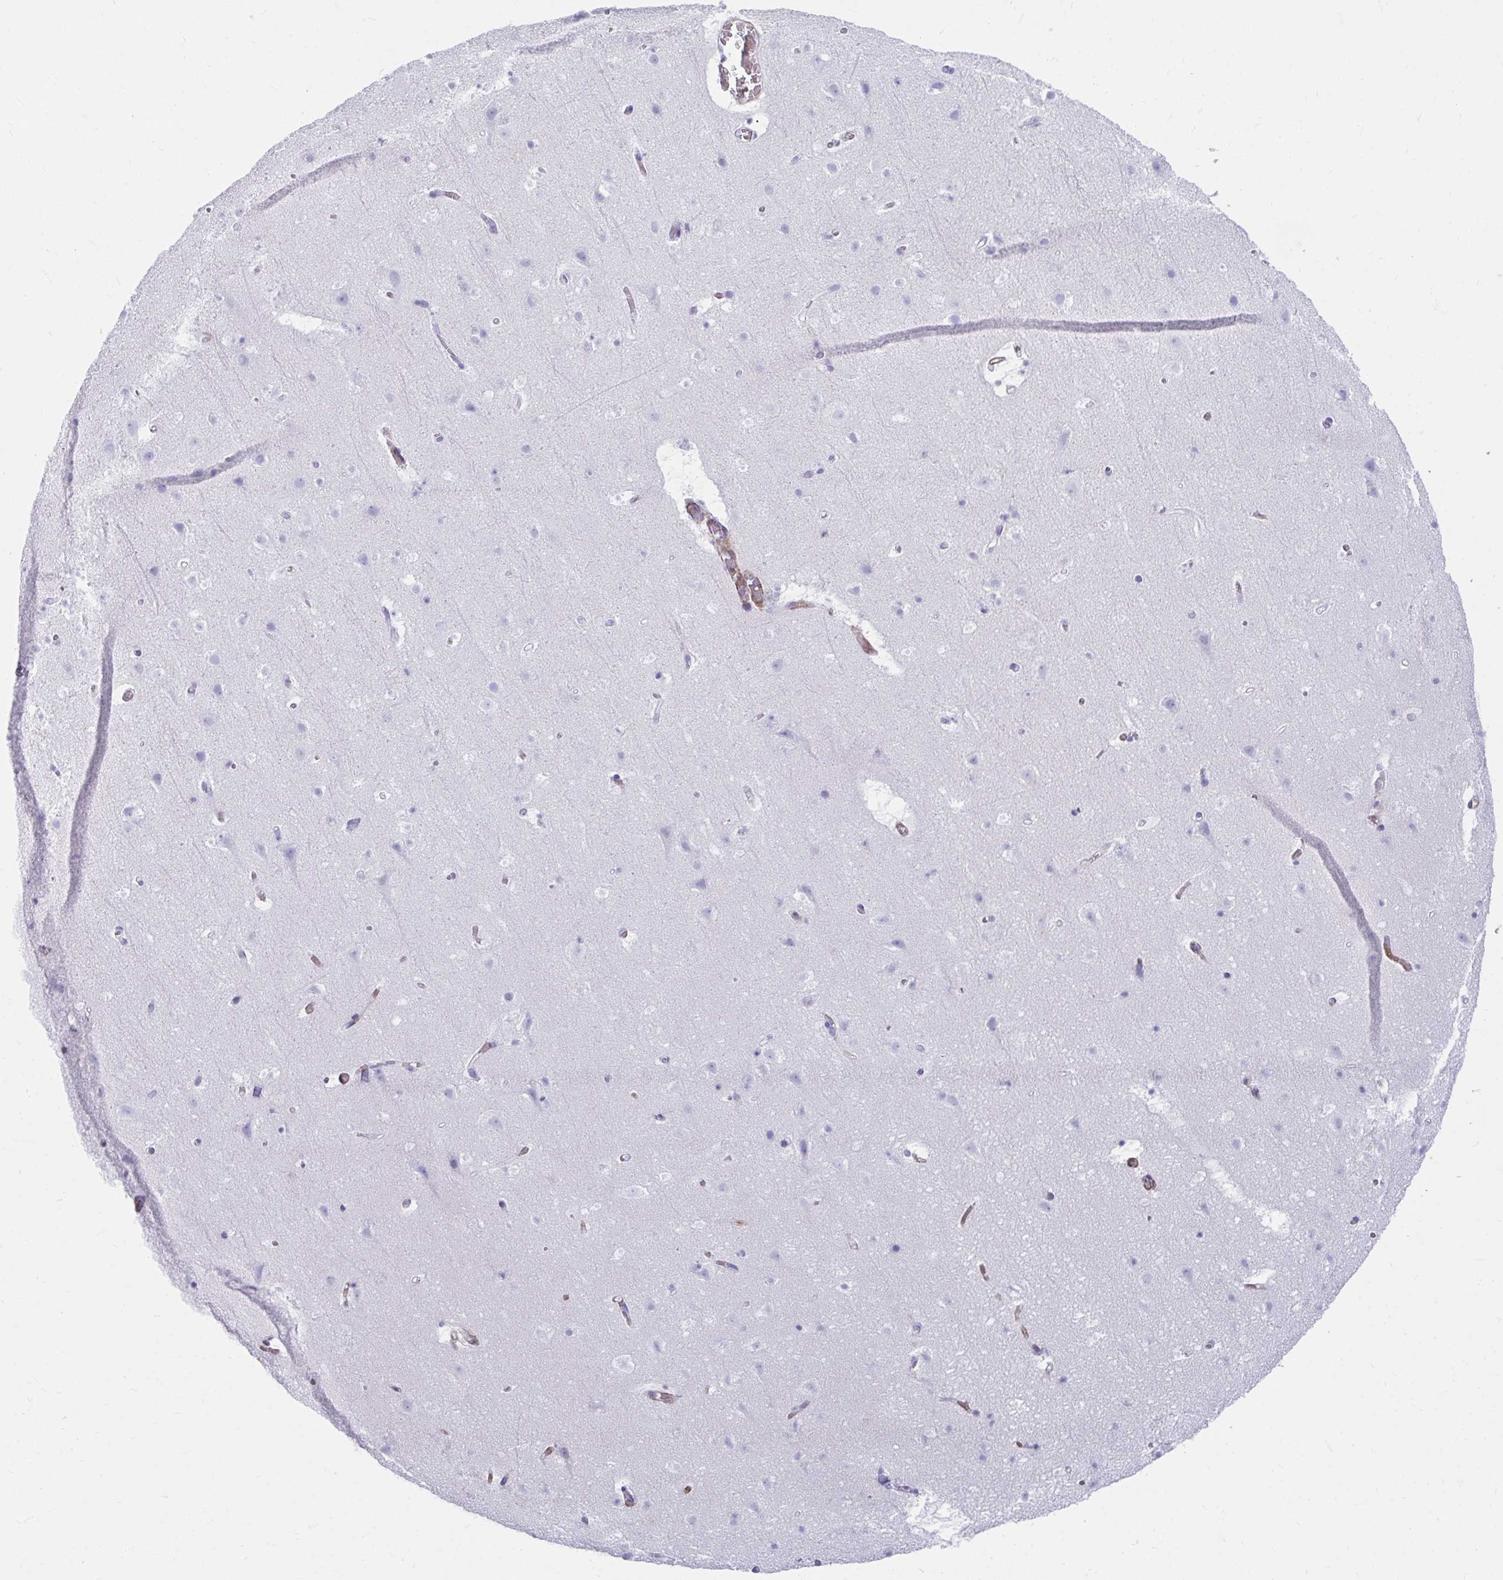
{"staining": {"intensity": "negative", "quantity": "none", "location": "none"}, "tissue": "cerebral cortex", "cell_type": "Endothelial cells", "image_type": "normal", "snomed": [{"axis": "morphology", "description": "Normal tissue, NOS"}, {"axis": "topography", "description": "Cerebral cortex"}], "caption": "This is an immunohistochemistry (IHC) micrograph of benign human cerebral cortex. There is no positivity in endothelial cells.", "gene": "CSTB", "patient": {"sex": "female", "age": 42}}